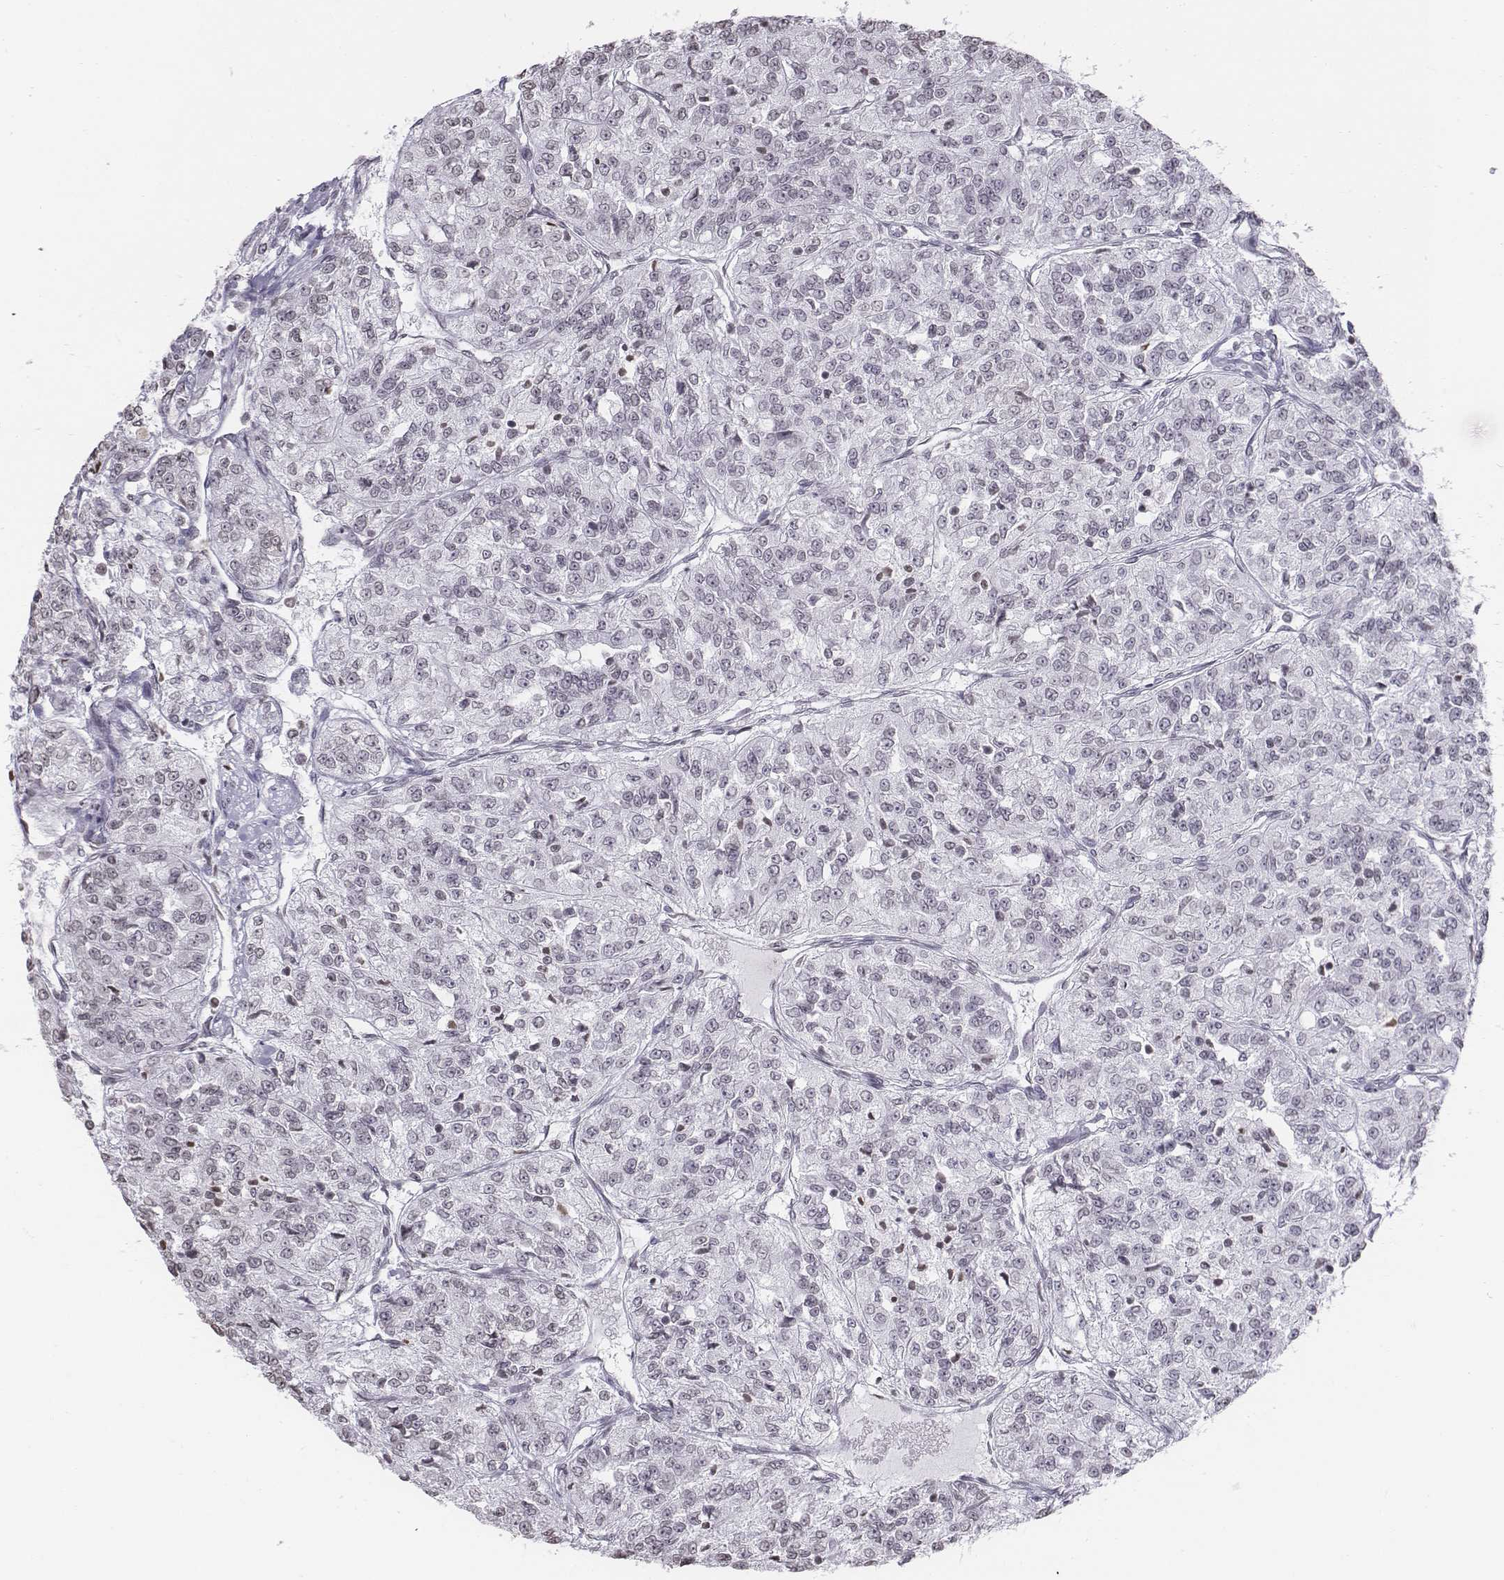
{"staining": {"intensity": "negative", "quantity": "none", "location": "none"}, "tissue": "renal cancer", "cell_type": "Tumor cells", "image_type": "cancer", "snomed": [{"axis": "morphology", "description": "Adenocarcinoma, NOS"}, {"axis": "topography", "description": "Kidney"}], "caption": "A histopathology image of human renal cancer is negative for staining in tumor cells.", "gene": "BARHL1", "patient": {"sex": "female", "age": 63}}